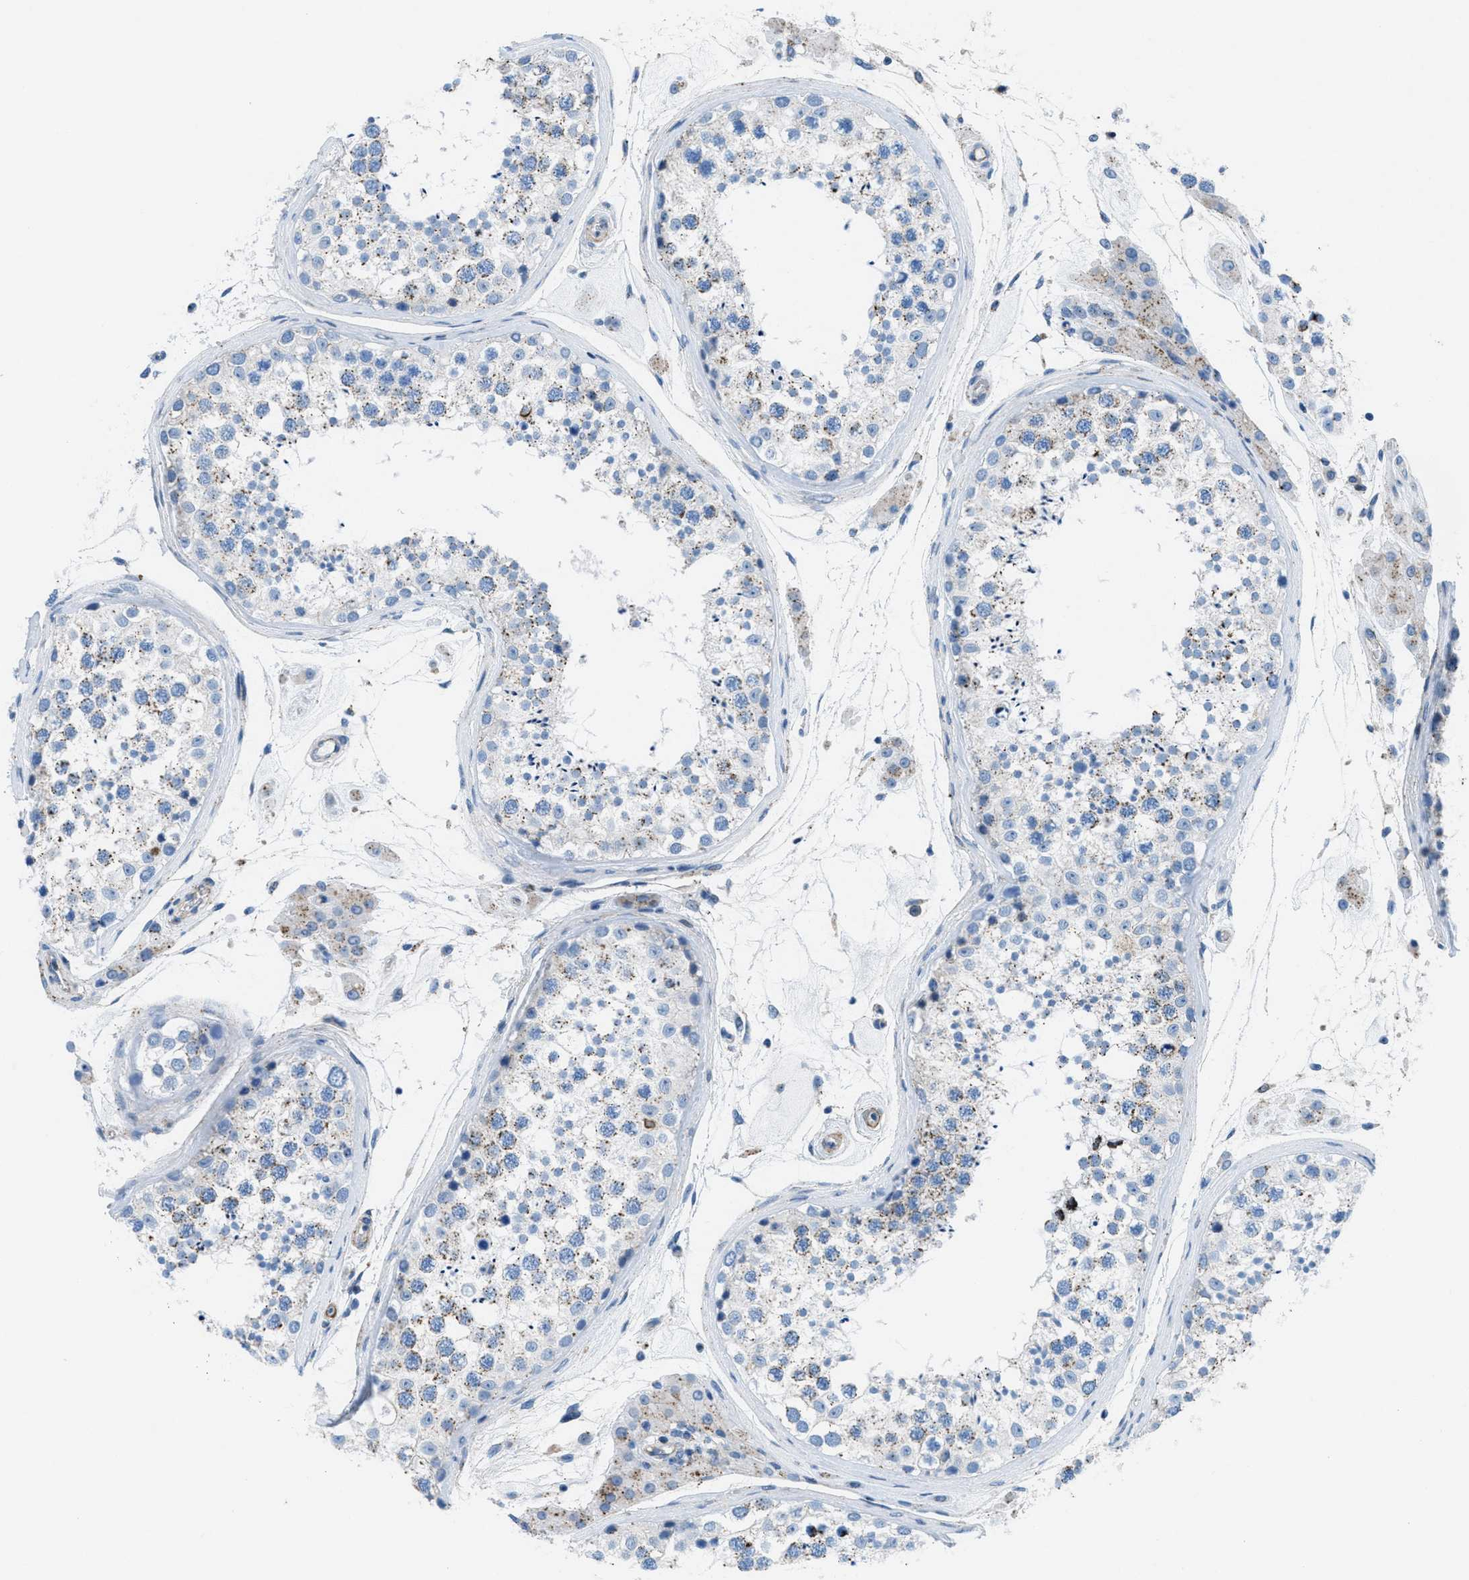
{"staining": {"intensity": "weak", "quantity": ">75%", "location": "cytoplasmic/membranous"}, "tissue": "testis", "cell_type": "Cells in seminiferous ducts", "image_type": "normal", "snomed": [{"axis": "morphology", "description": "Normal tissue, NOS"}, {"axis": "topography", "description": "Testis"}], "caption": "The image exhibits staining of benign testis, revealing weak cytoplasmic/membranous protein positivity (brown color) within cells in seminiferous ducts. The staining was performed using DAB (3,3'-diaminobenzidine), with brown indicating positive protein expression. Nuclei are stained blue with hematoxylin.", "gene": "MFSD13A", "patient": {"sex": "male", "age": 46}}